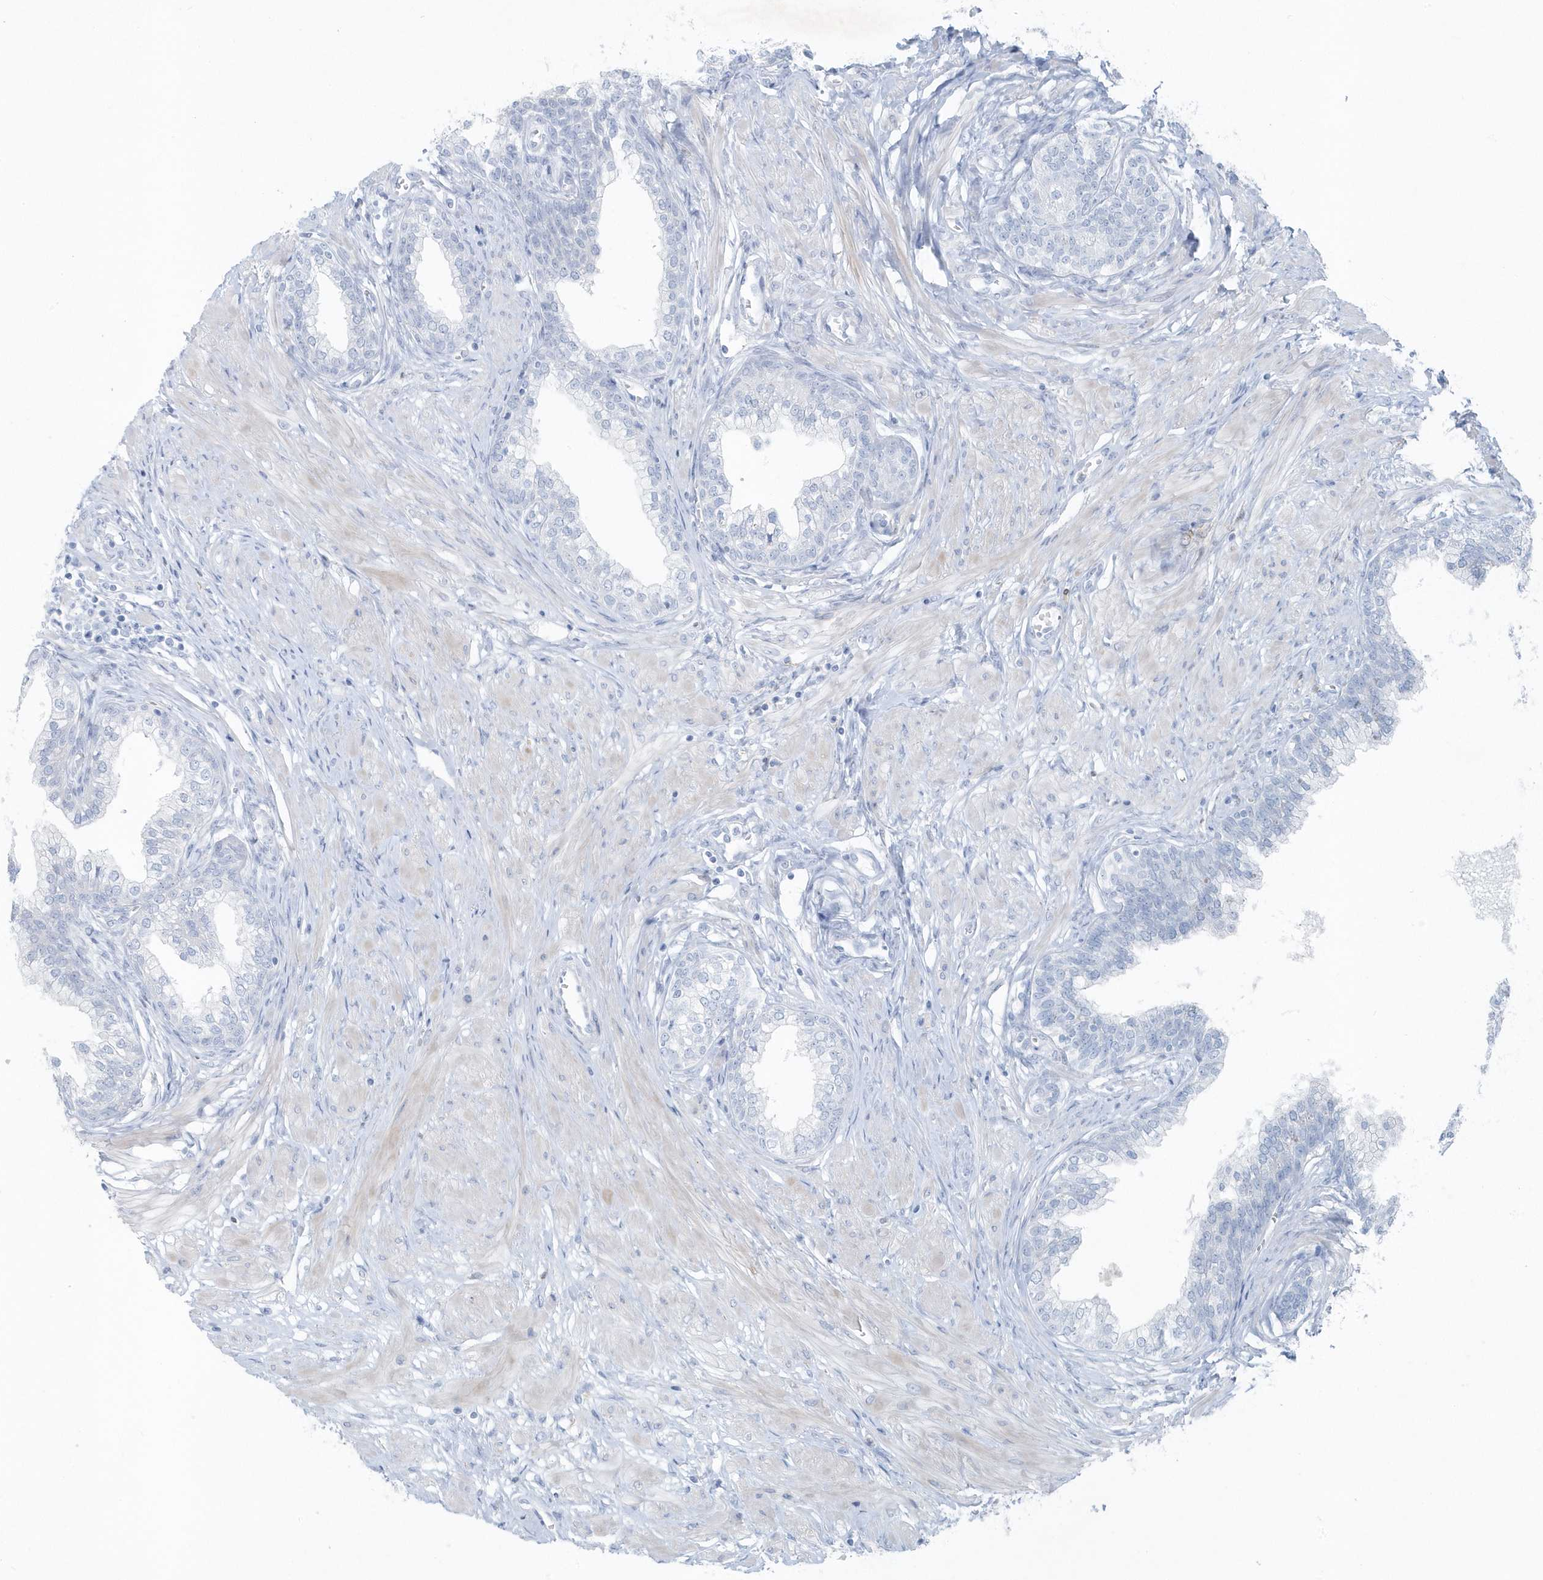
{"staining": {"intensity": "negative", "quantity": "none", "location": "none"}, "tissue": "prostate", "cell_type": "Glandular cells", "image_type": "normal", "snomed": [{"axis": "morphology", "description": "Normal tissue, NOS"}, {"axis": "morphology", "description": "Urothelial carcinoma, Low grade"}, {"axis": "topography", "description": "Urinary bladder"}, {"axis": "topography", "description": "Prostate"}], "caption": "Prostate stained for a protein using immunohistochemistry (IHC) reveals no positivity glandular cells.", "gene": "FAM98A", "patient": {"sex": "male", "age": 60}}